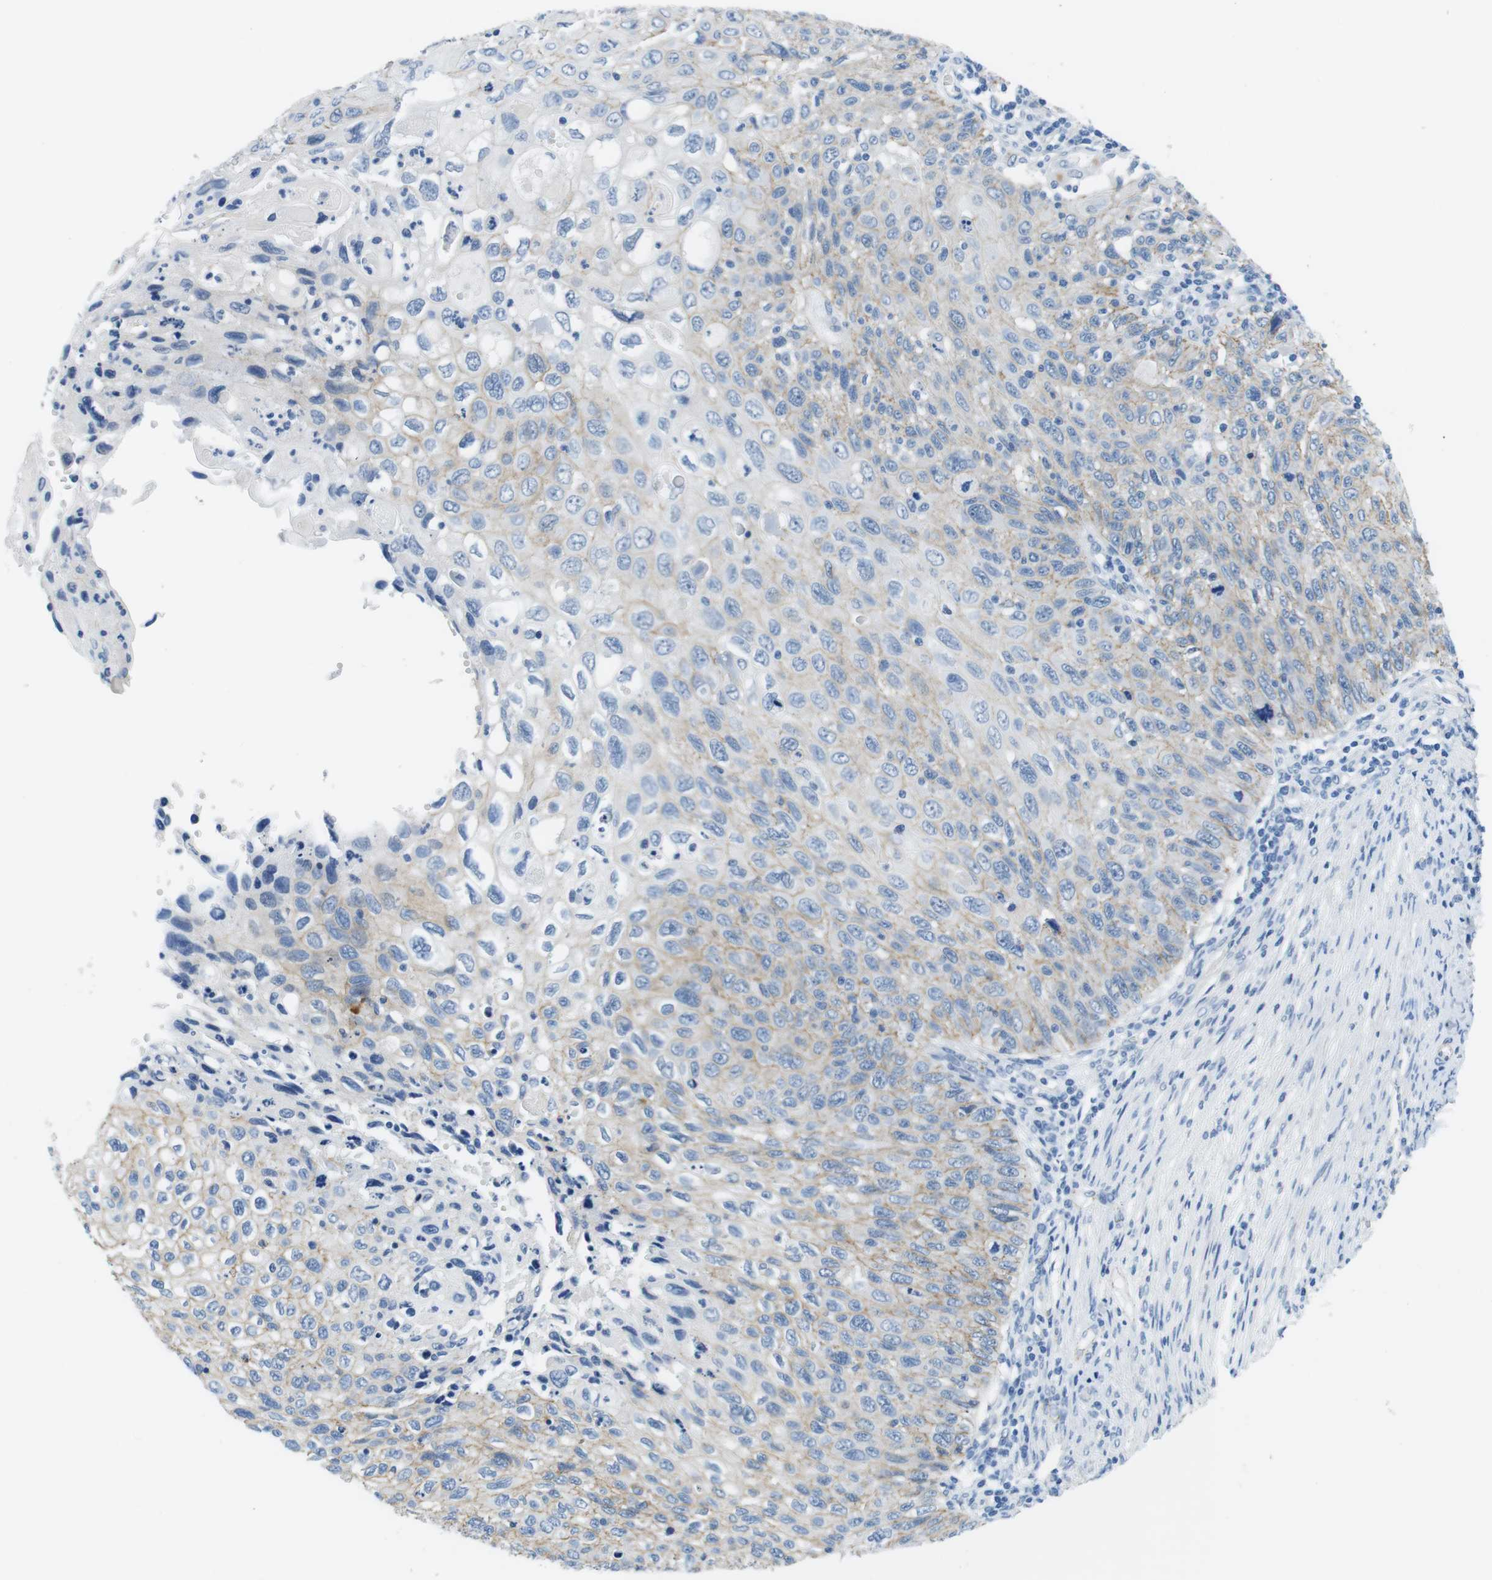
{"staining": {"intensity": "weak", "quantity": ">75%", "location": "cytoplasmic/membranous"}, "tissue": "cervical cancer", "cell_type": "Tumor cells", "image_type": "cancer", "snomed": [{"axis": "morphology", "description": "Squamous cell carcinoma, NOS"}, {"axis": "topography", "description": "Cervix"}], "caption": "Human cervical cancer stained with a protein marker exhibits weak staining in tumor cells.", "gene": "SLC6A6", "patient": {"sex": "female", "age": 70}}